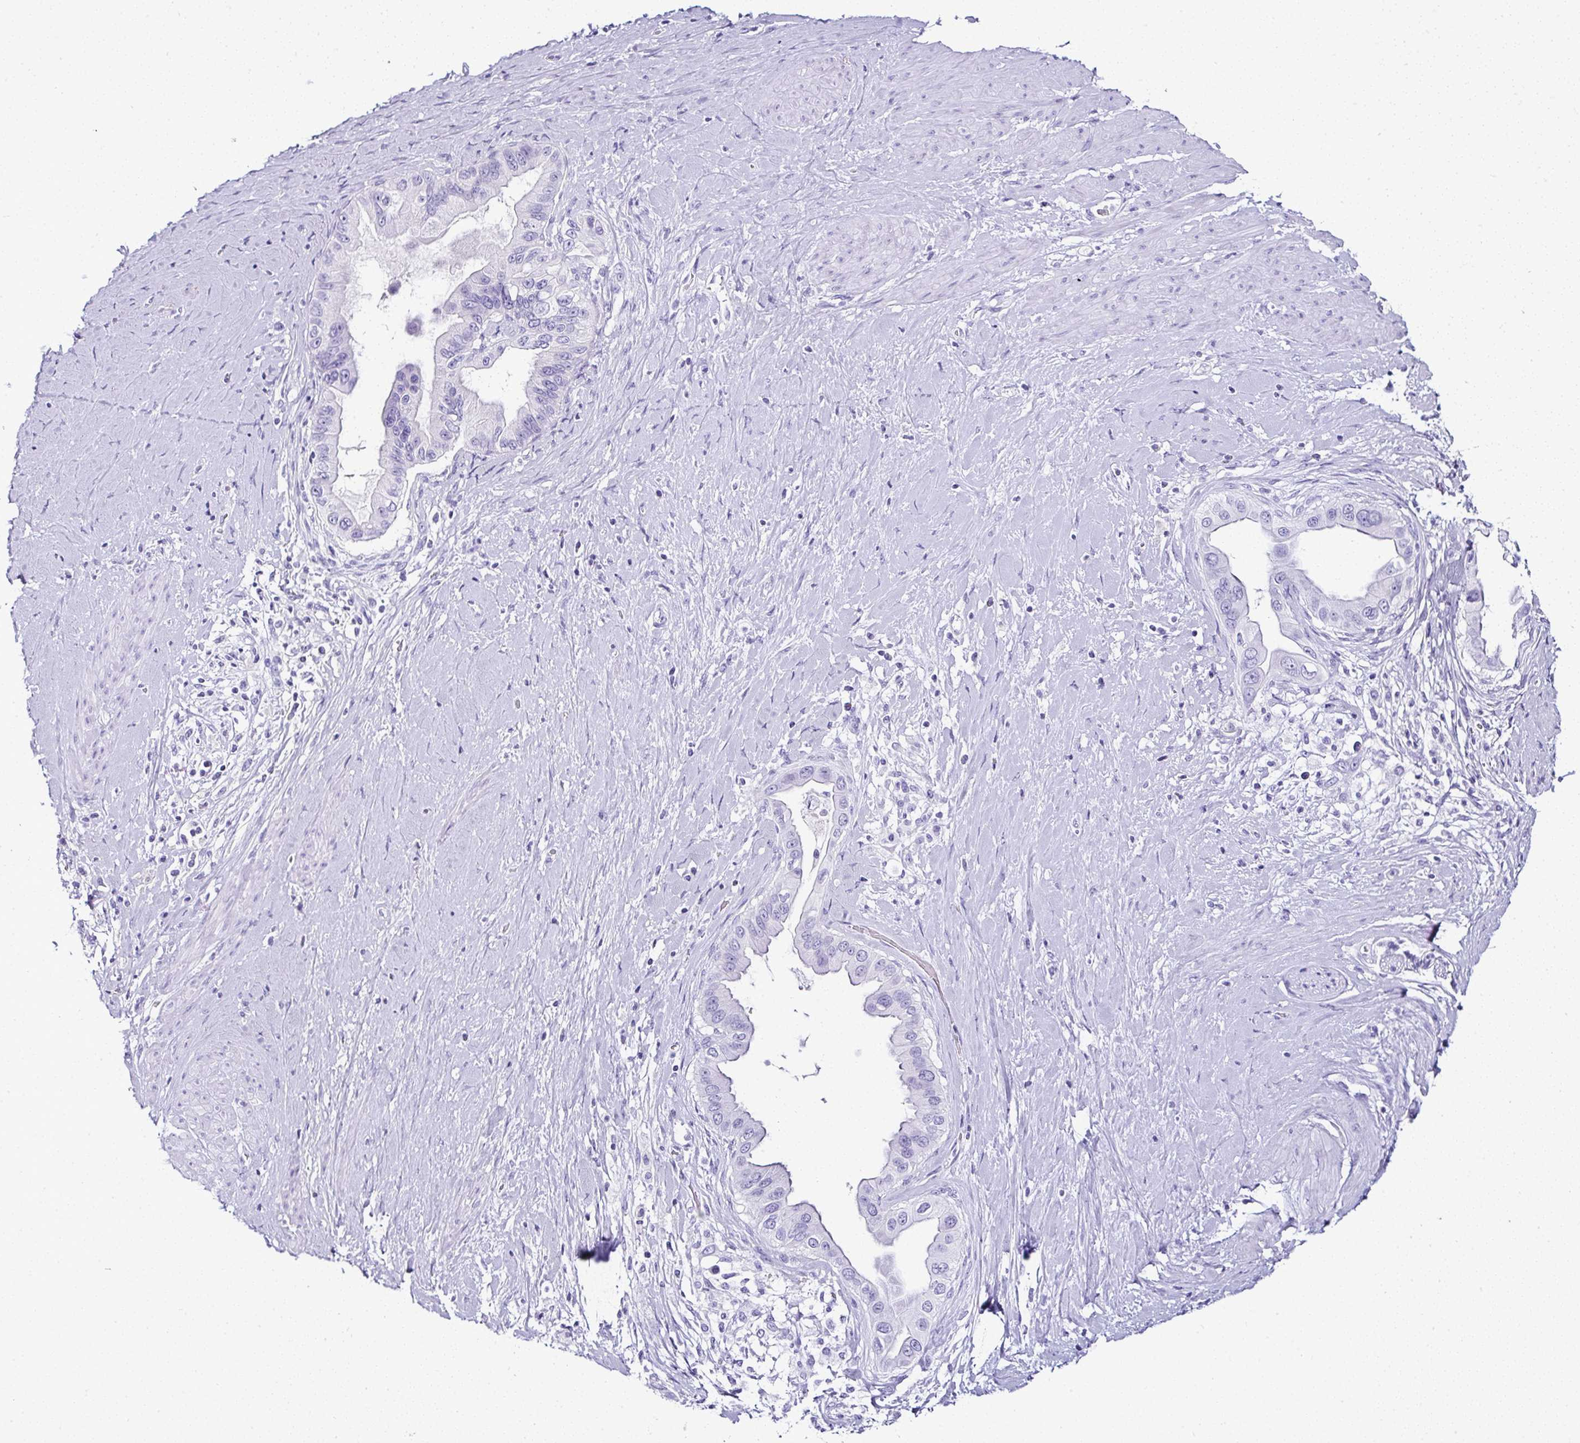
{"staining": {"intensity": "negative", "quantity": "none", "location": "none"}, "tissue": "pancreatic cancer", "cell_type": "Tumor cells", "image_type": "cancer", "snomed": [{"axis": "morphology", "description": "Adenocarcinoma, NOS"}, {"axis": "topography", "description": "Pancreas"}], "caption": "Immunohistochemistry image of neoplastic tissue: adenocarcinoma (pancreatic) stained with DAB (3,3'-diaminobenzidine) displays no significant protein staining in tumor cells.", "gene": "SERPINB3", "patient": {"sex": "female", "age": 56}}